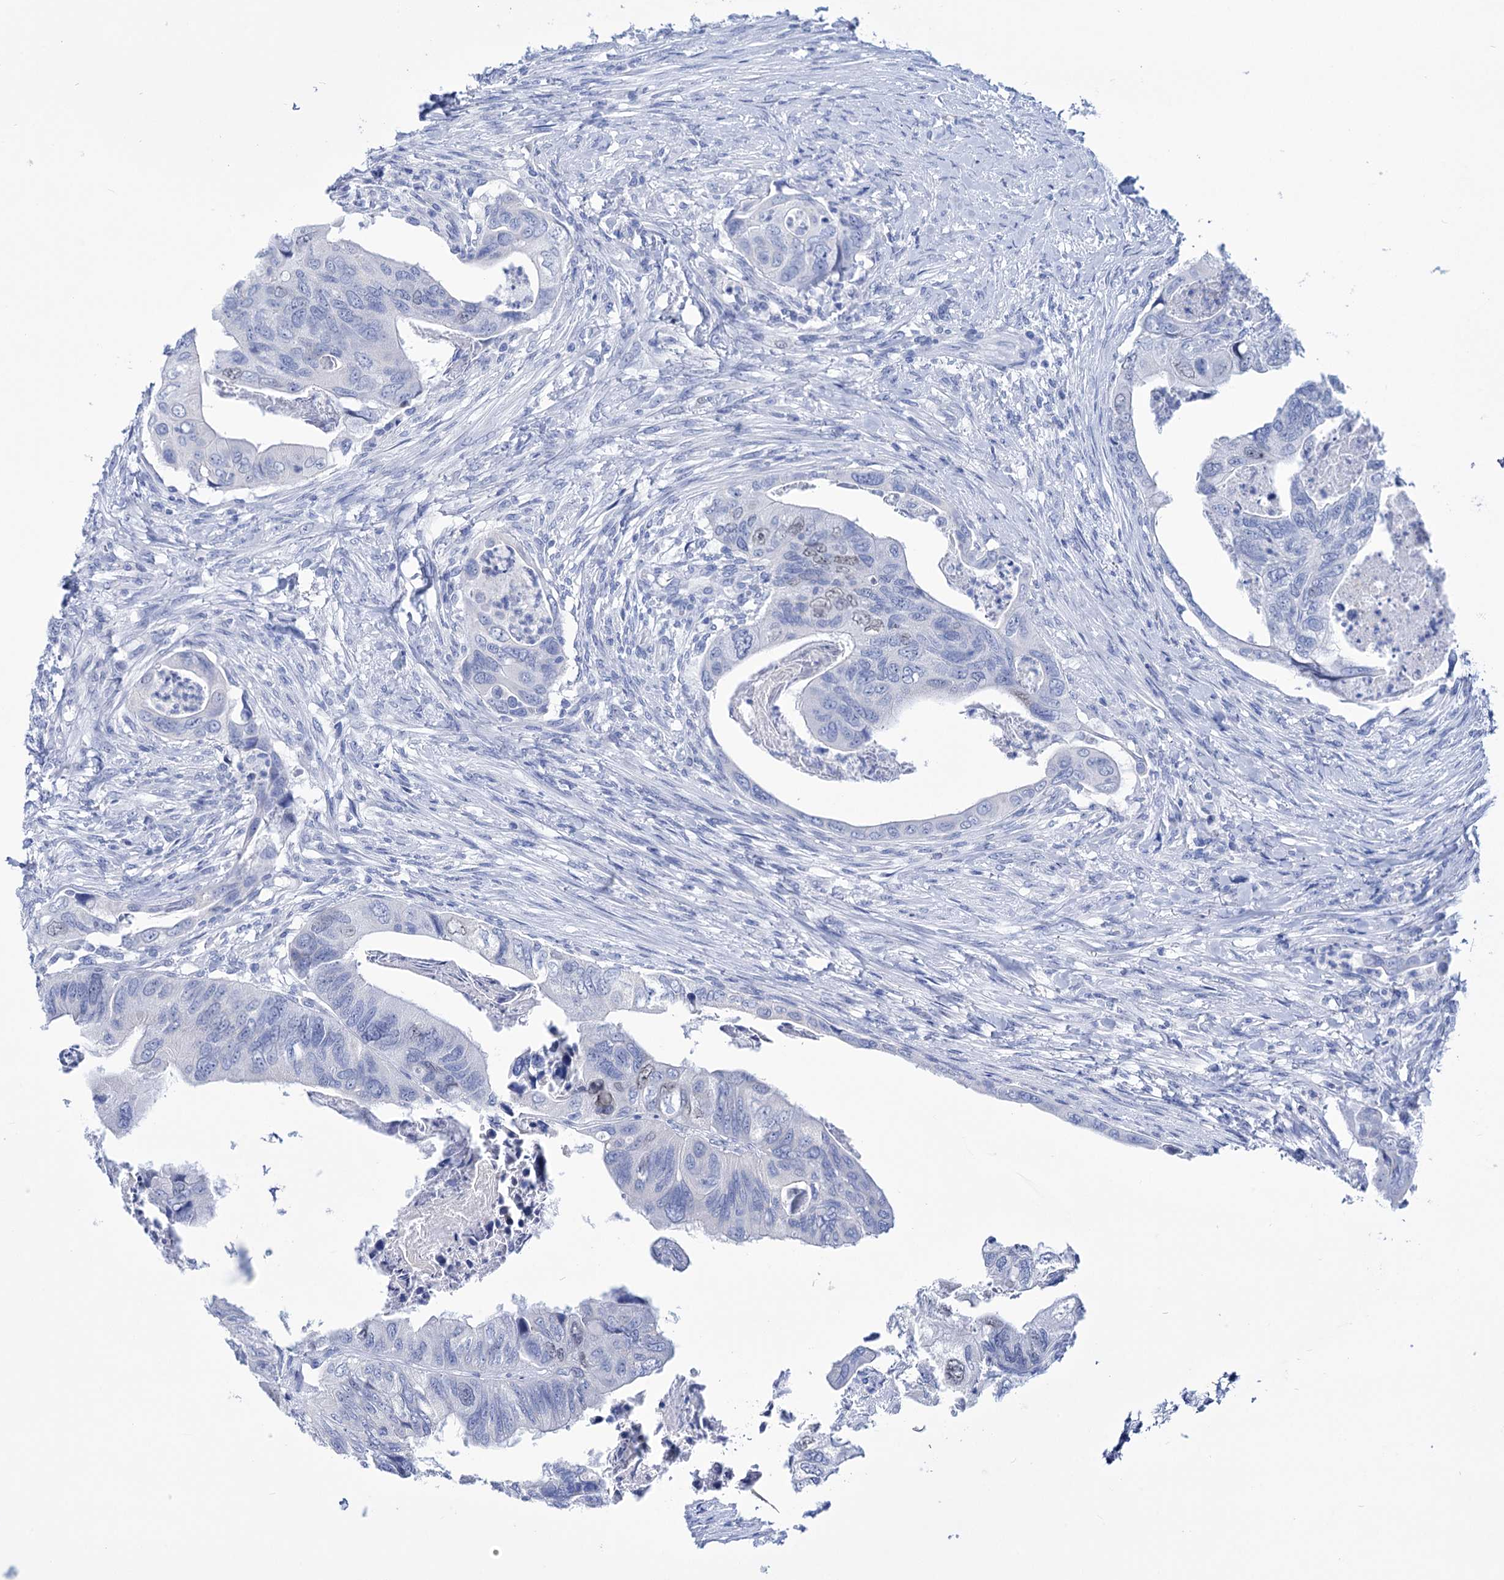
{"staining": {"intensity": "negative", "quantity": "none", "location": "none"}, "tissue": "colorectal cancer", "cell_type": "Tumor cells", "image_type": "cancer", "snomed": [{"axis": "morphology", "description": "Adenocarcinoma, NOS"}, {"axis": "topography", "description": "Rectum"}], "caption": "Adenocarcinoma (colorectal) was stained to show a protein in brown. There is no significant positivity in tumor cells.", "gene": "FBXW12", "patient": {"sex": "male", "age": 63}}